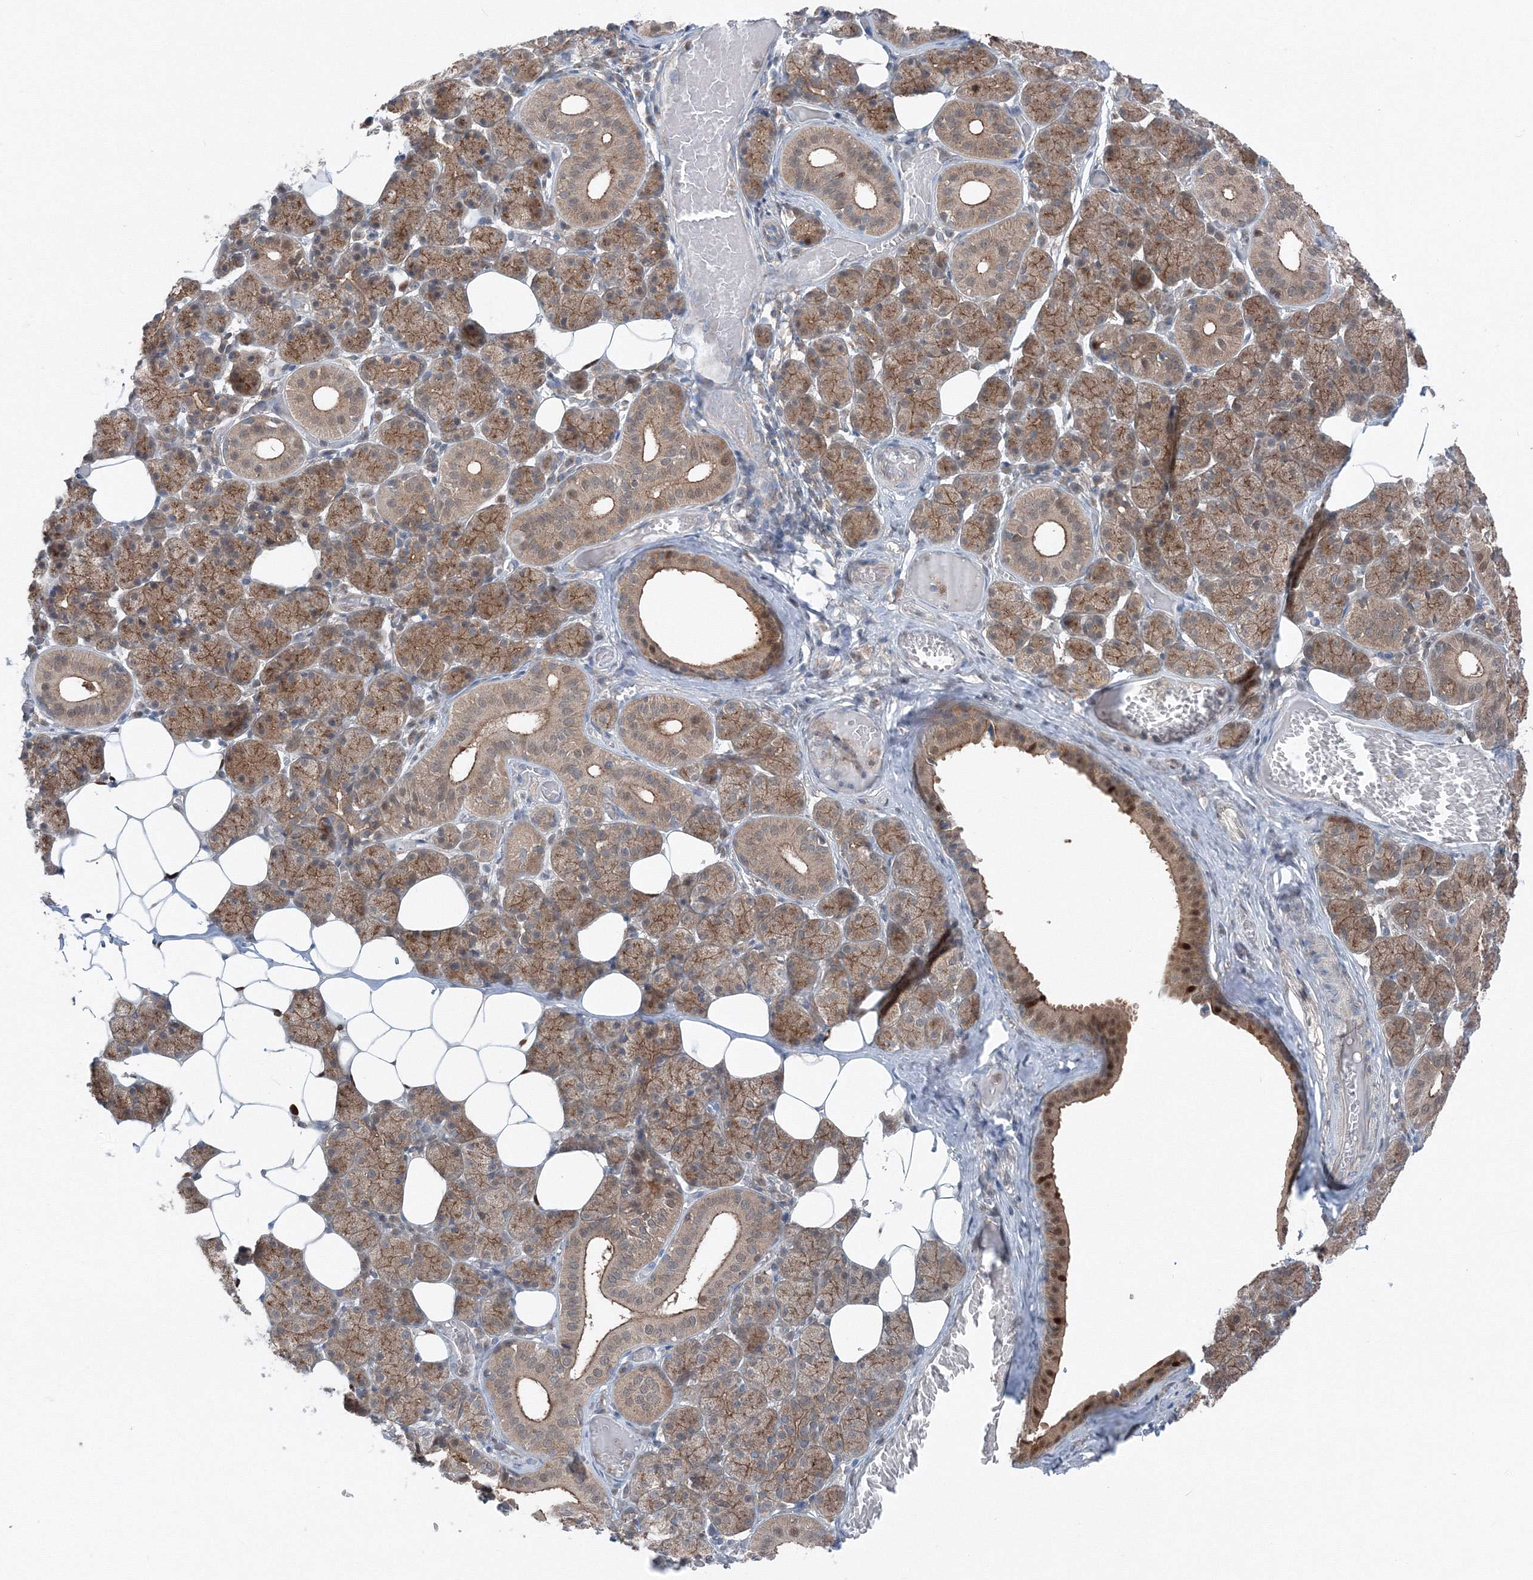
{"staining": {"intensity": "moderate", "quantity": ">75%", "location": "cytoplasmic/membranous,nuclear"}, "tissue": "salivary gland", "cell_type": "Glandular cells", "image_type": "normal", "snomed": [{"axis": "morphology", "description": "Normal tissue, NOS"}, {"axis": "topography", "description": "Salivary gland"}], "caption": "Immunohistochemistry (IHC) micrograph of normal salivary gland: human salivary gland stained using immunohistochemistry shows medium levels of moderate protein expression localized specifically in the cytoplasmic/membranous,nuclear of glandular cells, appearing as a cytoplasmic/membranous,nuclear brown color.", "gene": "TPRKB", "patient": {"sex": "female", "age": 33}}